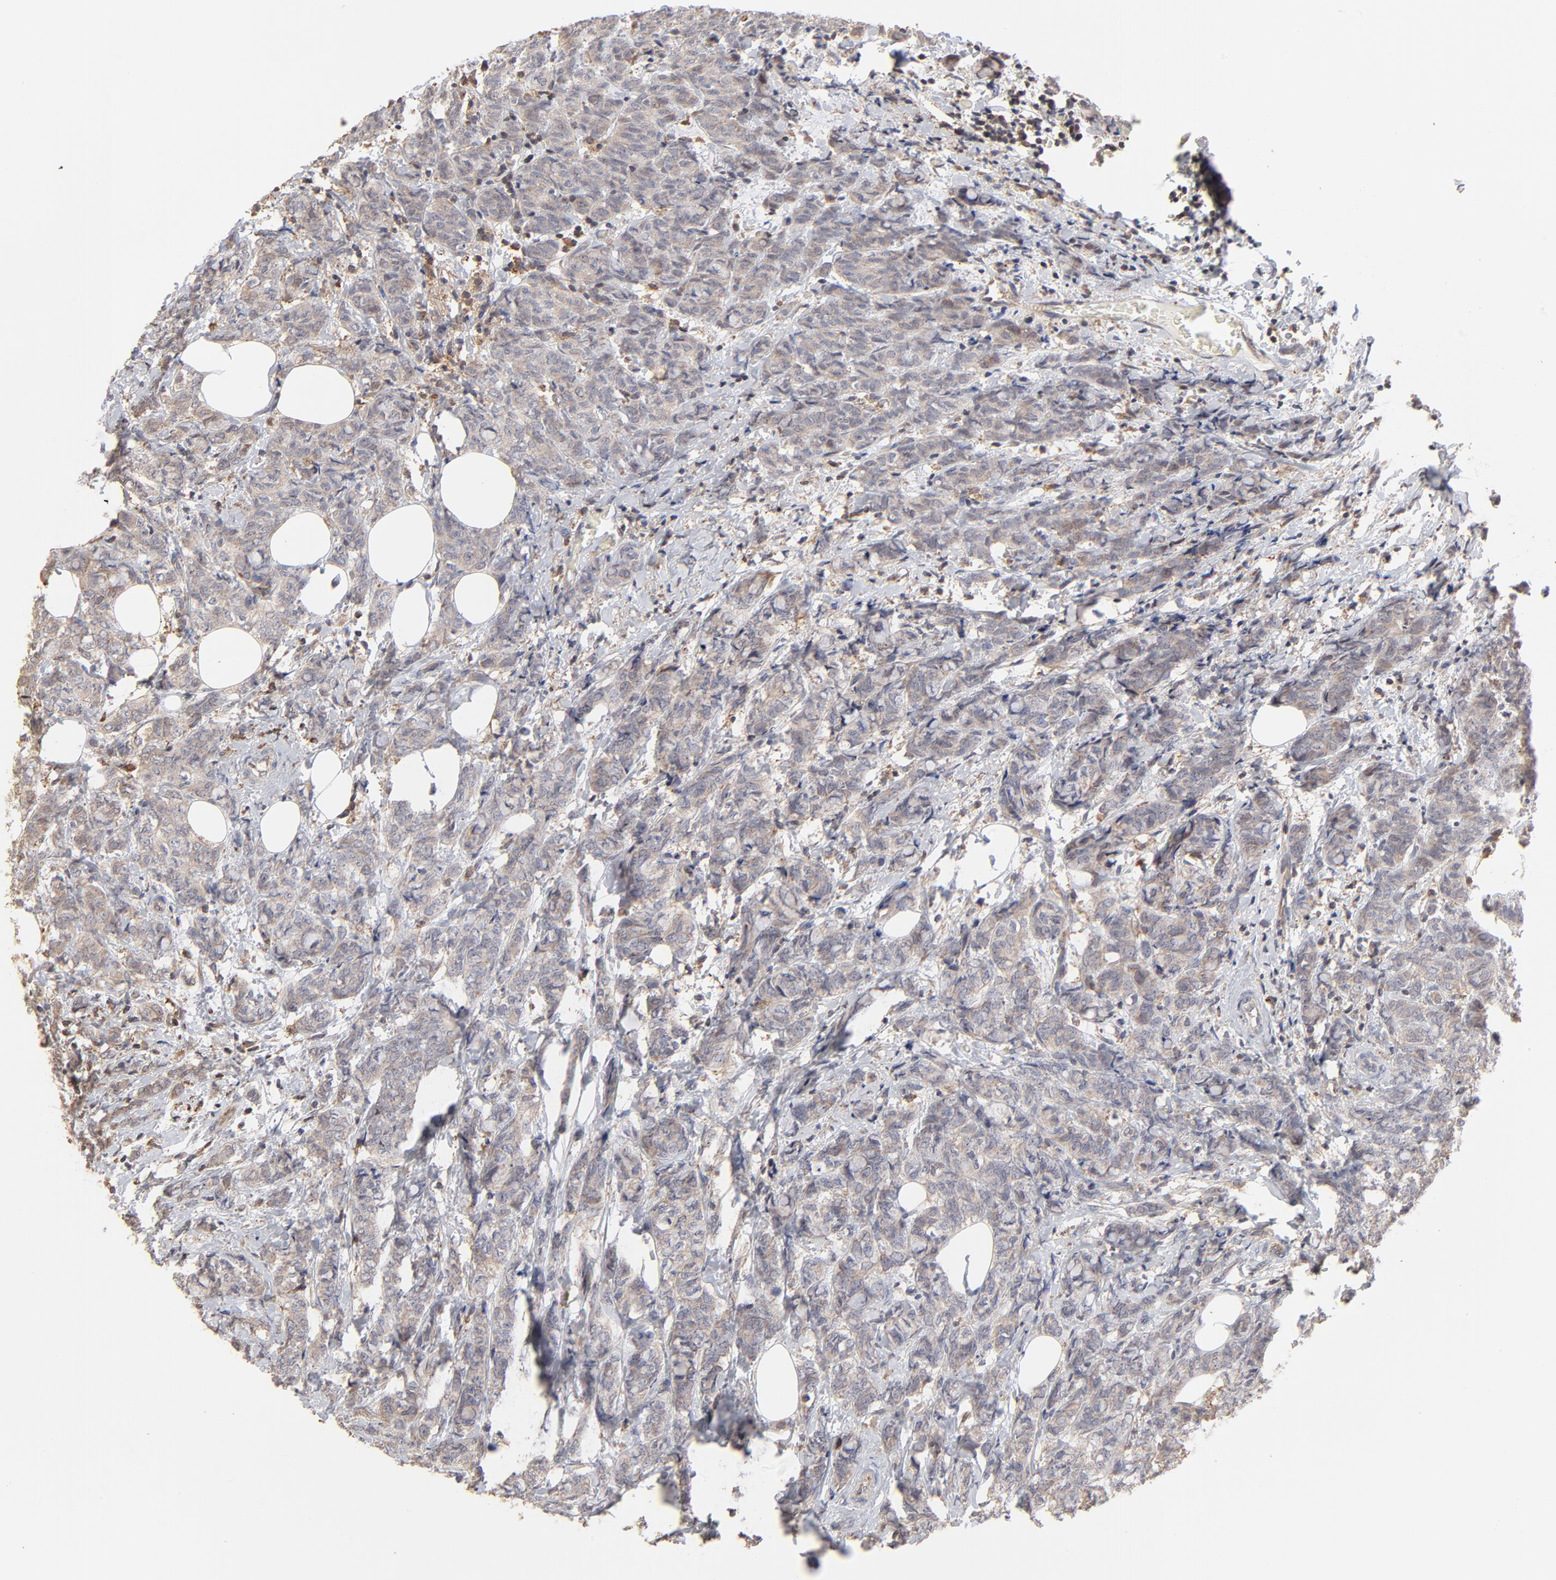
{"staining": {"intensity": "weak", "quantity": "25%-75%", "location": "cytoplasmic/membranous"}, "tissue": "breast cancer", "cell_type": "Tumor cells", "image_type": "cancer", "snomed": [{"axis": "morphology", "description": "Lobular carcinoma"}, {"axis": "topography", "description": "Breast"}], "caption": "Tumor cells show low levels of weak cytoplasmic/membranous positivity in approximately 25%-75% of cells in lobular carcinoma (breast). (brown staining indicates protein expression, while blue staining denotes nuclei).", "gene": "RNF213", "patient": {"sex": "female", "age": 60}}